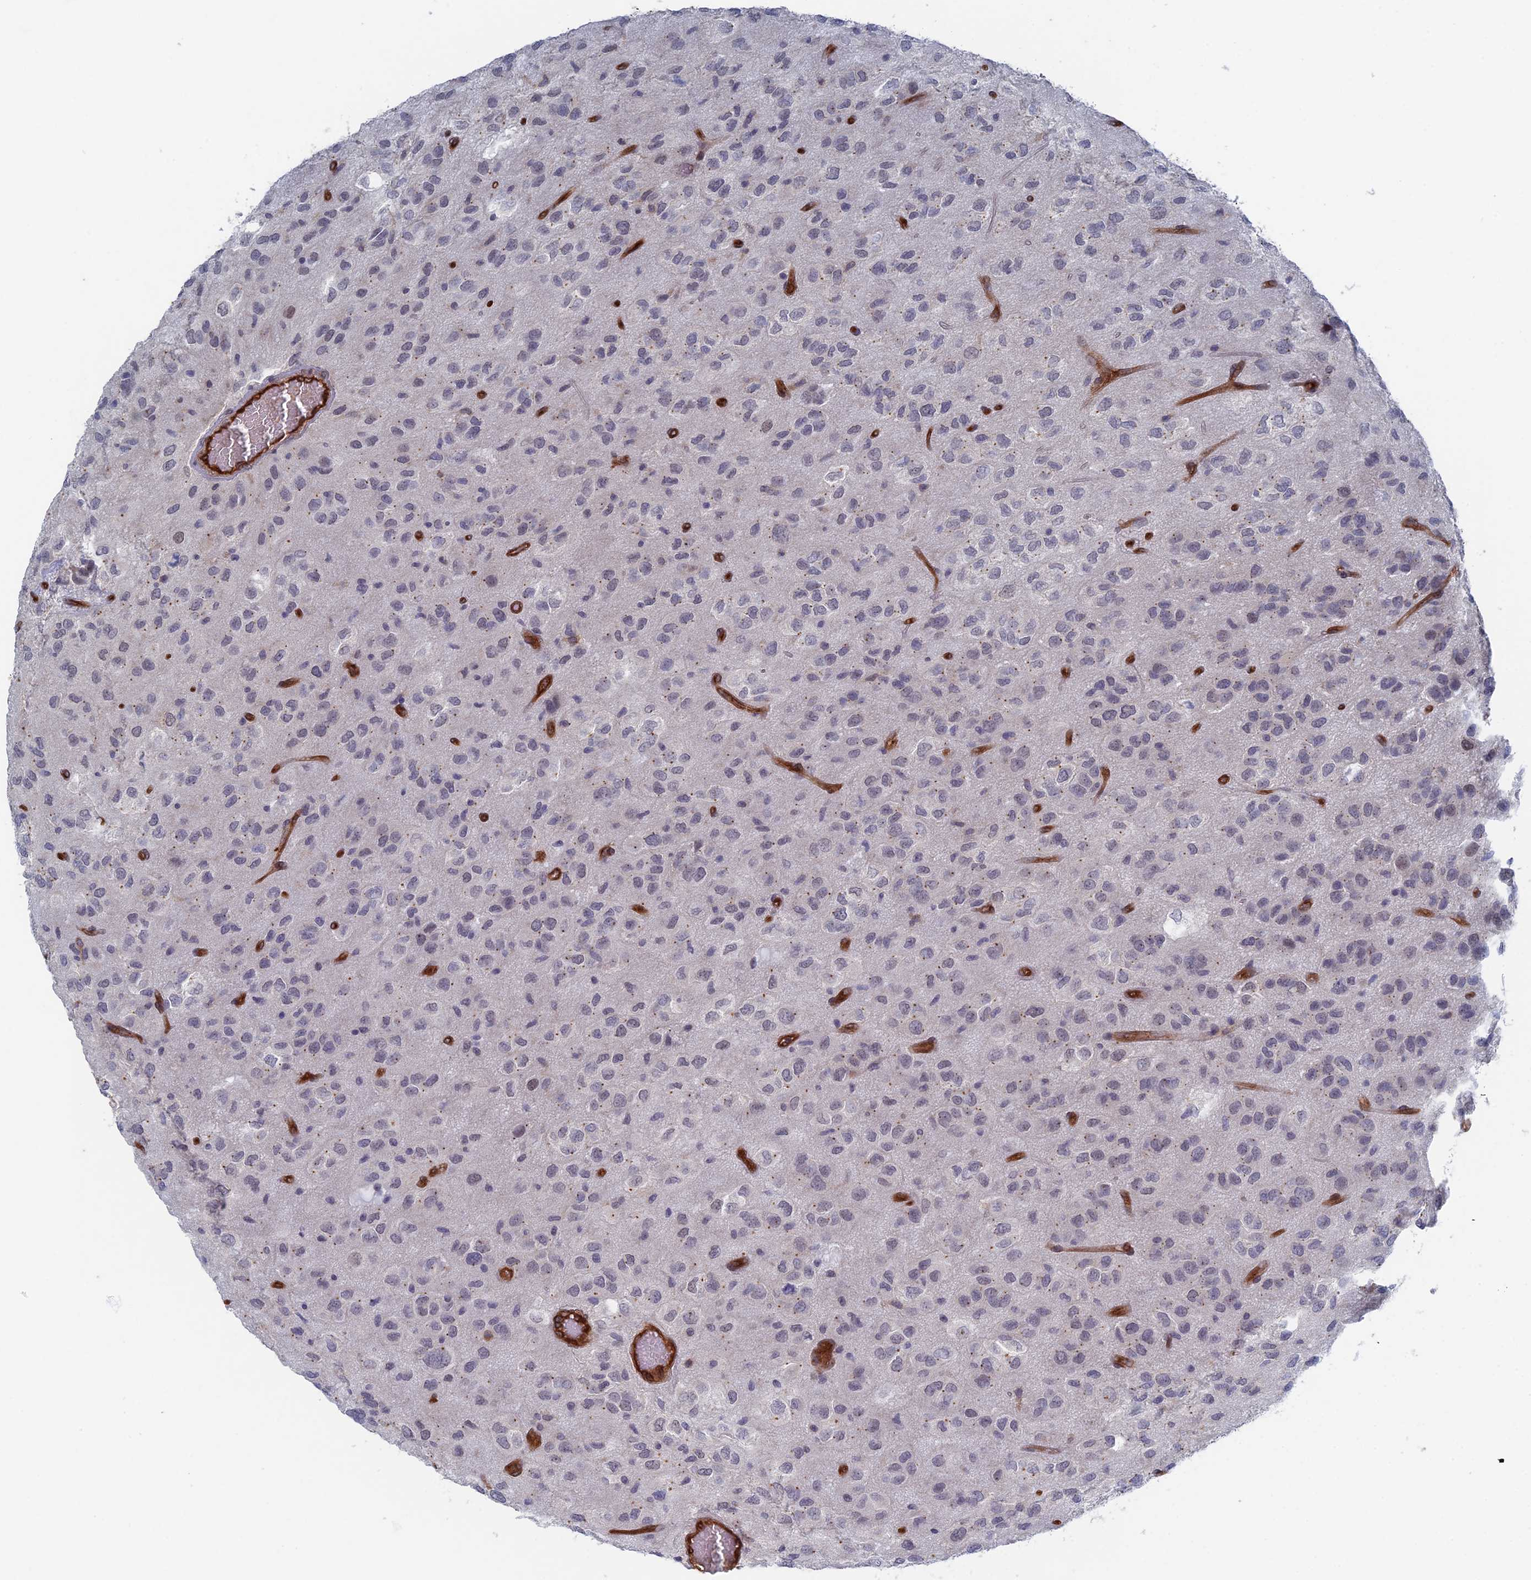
{"staining": {"intensity": "negative", "quantity": "none", "location": "none"}, "tissue": "glioma", "cell_type": "Tumor cells", "image_type": "cancer", "snomed": [{"axis": "morphology", "description": "Glioma, malignant, Low grade"}, {"axis": "topography", "description": "Brain"}], "caption": "An immunohistochemistry histopathology image of malignant low-grade glioma is shown. There is no staining in tumor cells of malignant low-grade glioma.", "gene": "ARAP3", "patient": {"sex": "male", "age": 66}}